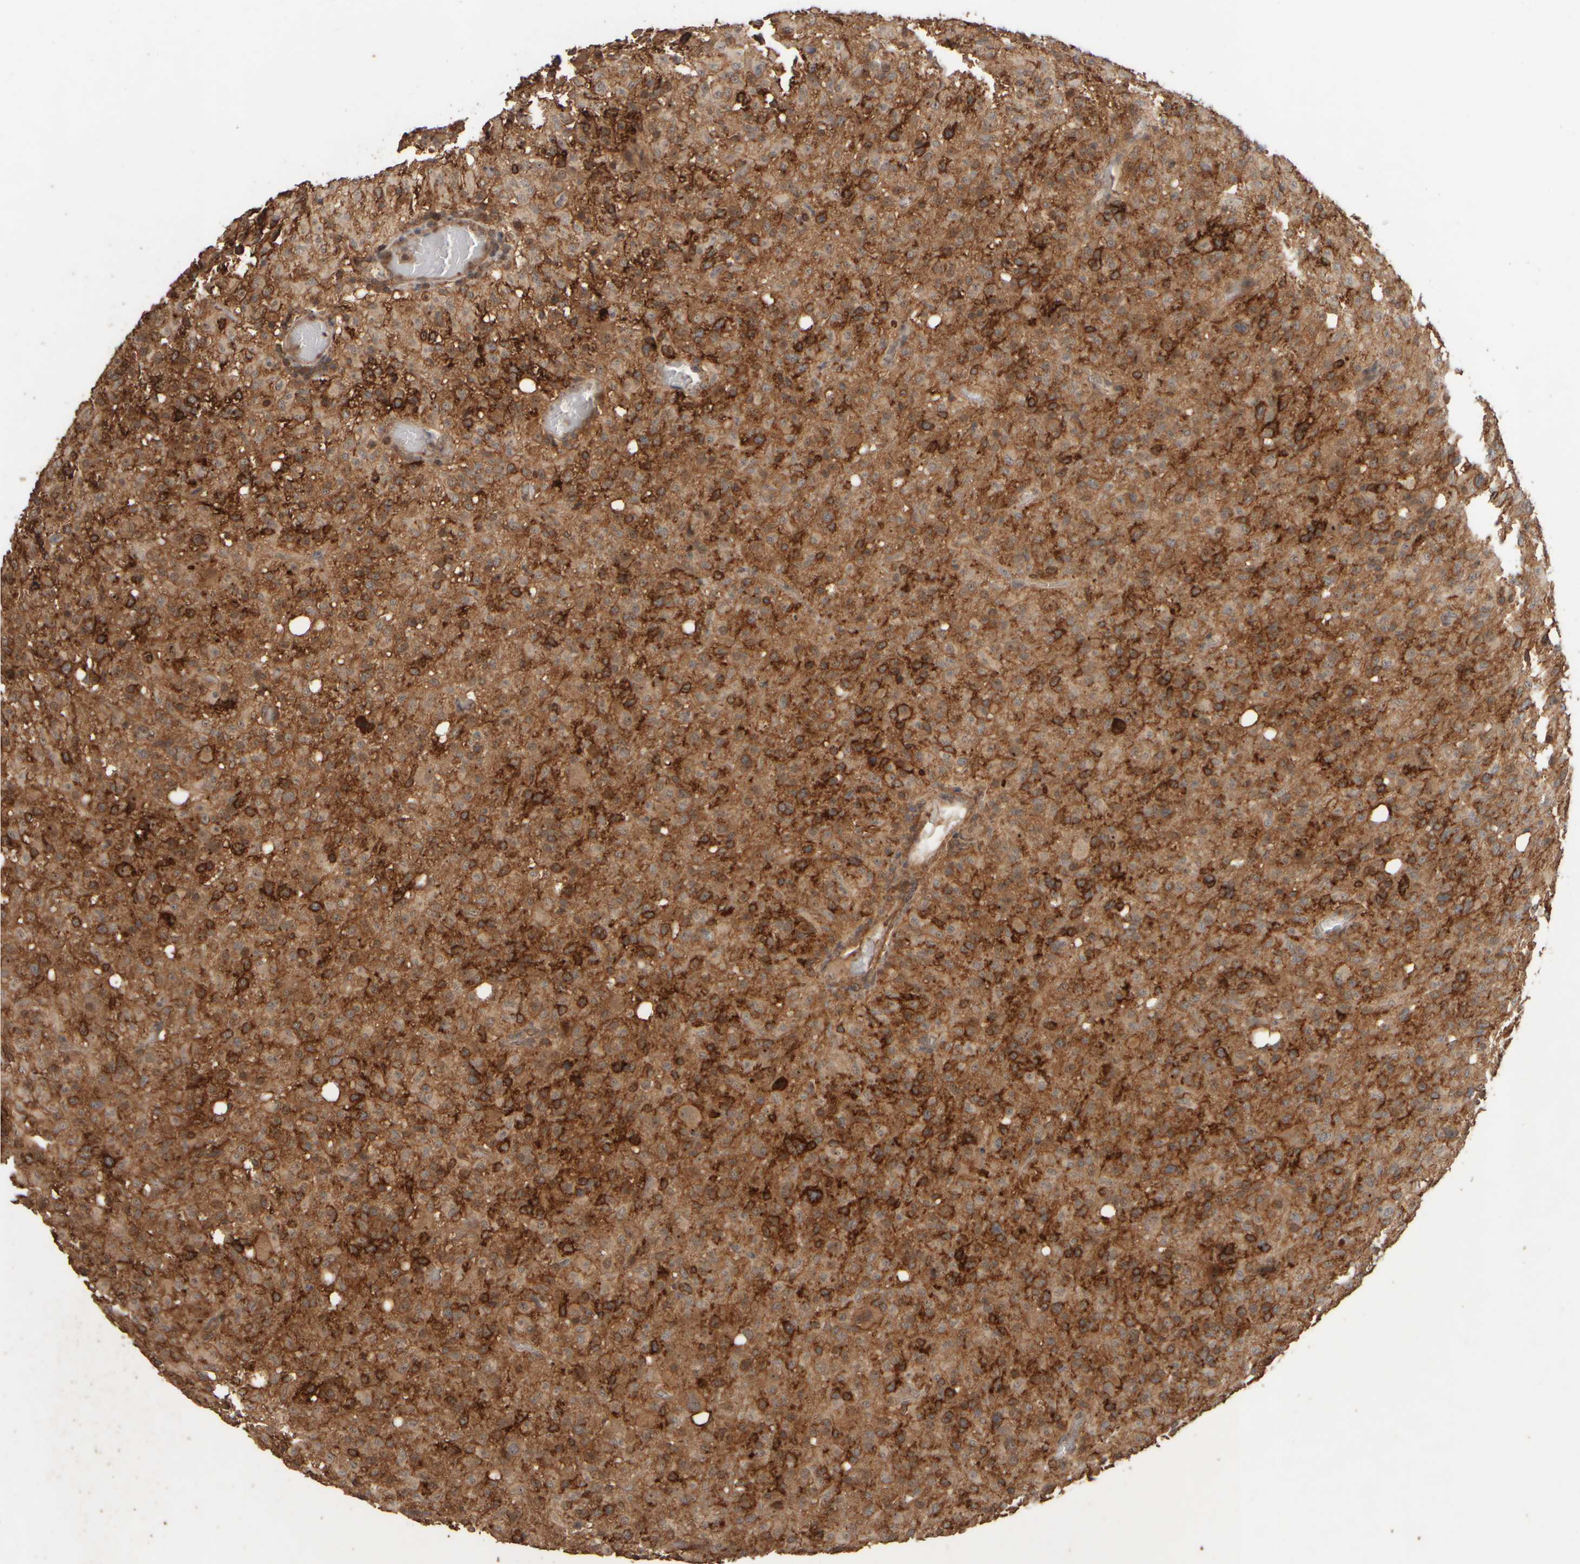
{"staining": {"intensity": "strong", "quantity": ">75%", "location": "cytoplasmic/membranous,nuclear"}, "tissue": "glioma", "cell_type": "Tumor cells", "image_type": "cancer", "snomed": [{"axis": "morphology", "description": "Glioma, malignant, High grade"}, {"axis": "topography", "description": "Brain"}], "caption": "This is a photomicrograph of immunohistochemistry (IHC) staining of malignant glioma (high-grade), which shows strong expression in the cytoplasmic/membranous and nuclear of tumor cells.", "gene": "SPHK1", "patient": {"sex": "female", "age": 57}}